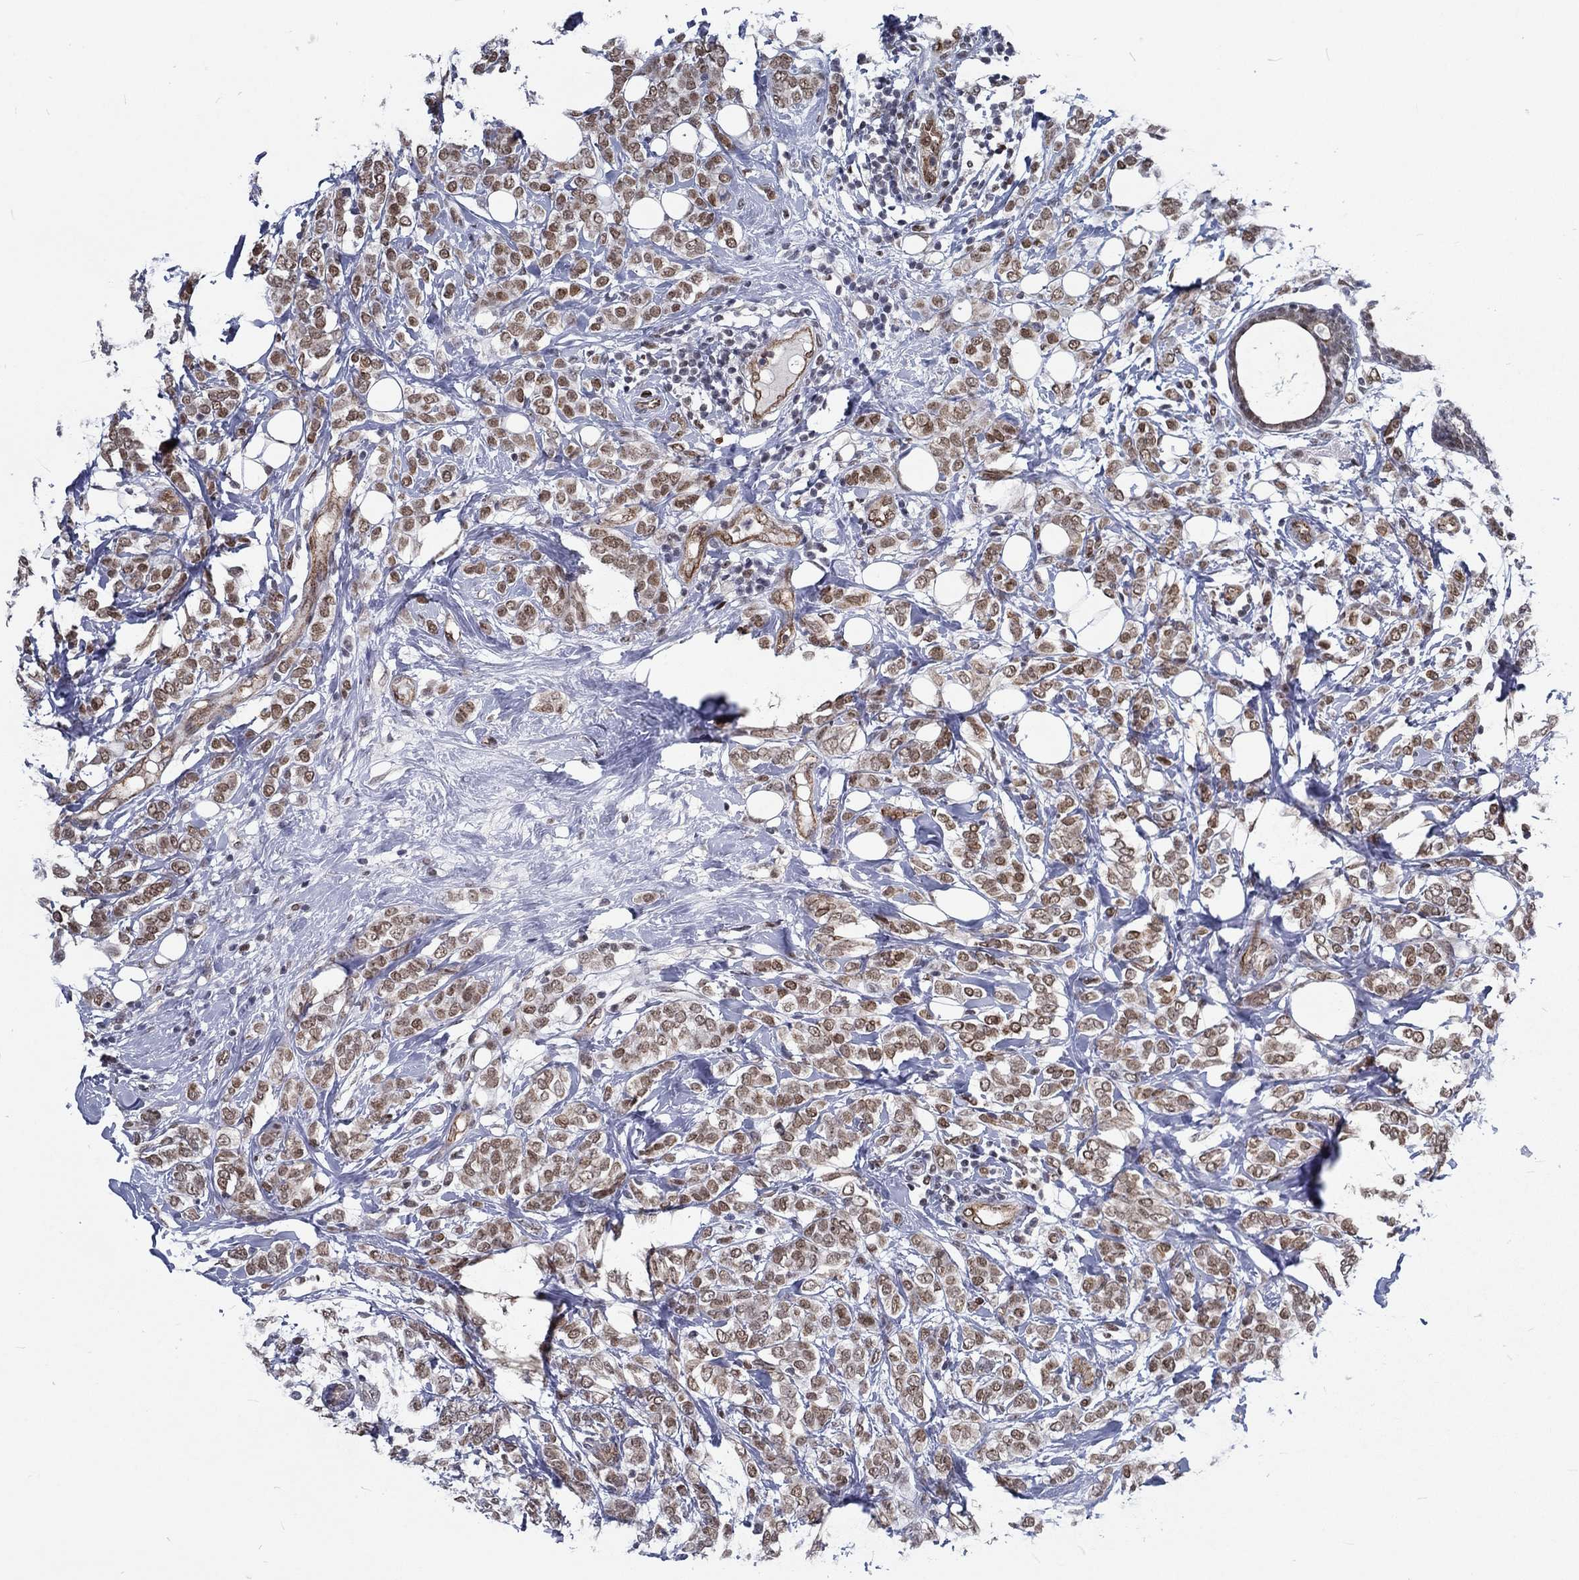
{"staining": {"intensity": "moderate", "quantity": ">75%", "location": "nuclear"}, "tissue": "breast cancer", "cell_type": "Tumor cells", "image_type": "cancer", "snomed": [{"axis": "morphology", "description": "Lobular carcinoma"}, {"axis": "topography", "description": "Breast"}], "caption": "Immunohistochemical staining of breast cancer (lobular carcinoma) demonstrates medium levels of moderate nuclear expression in about >75% of tumor cells. The staining was performed using DAB (3,3'-diaminobenzidine) to visualize the protein expression in brown, while the nuclei were stained in blue with hematoxylin (Magnification: 20x).", "gene": "ZBED1", "patient": {"sex": "female", "age": 49}}